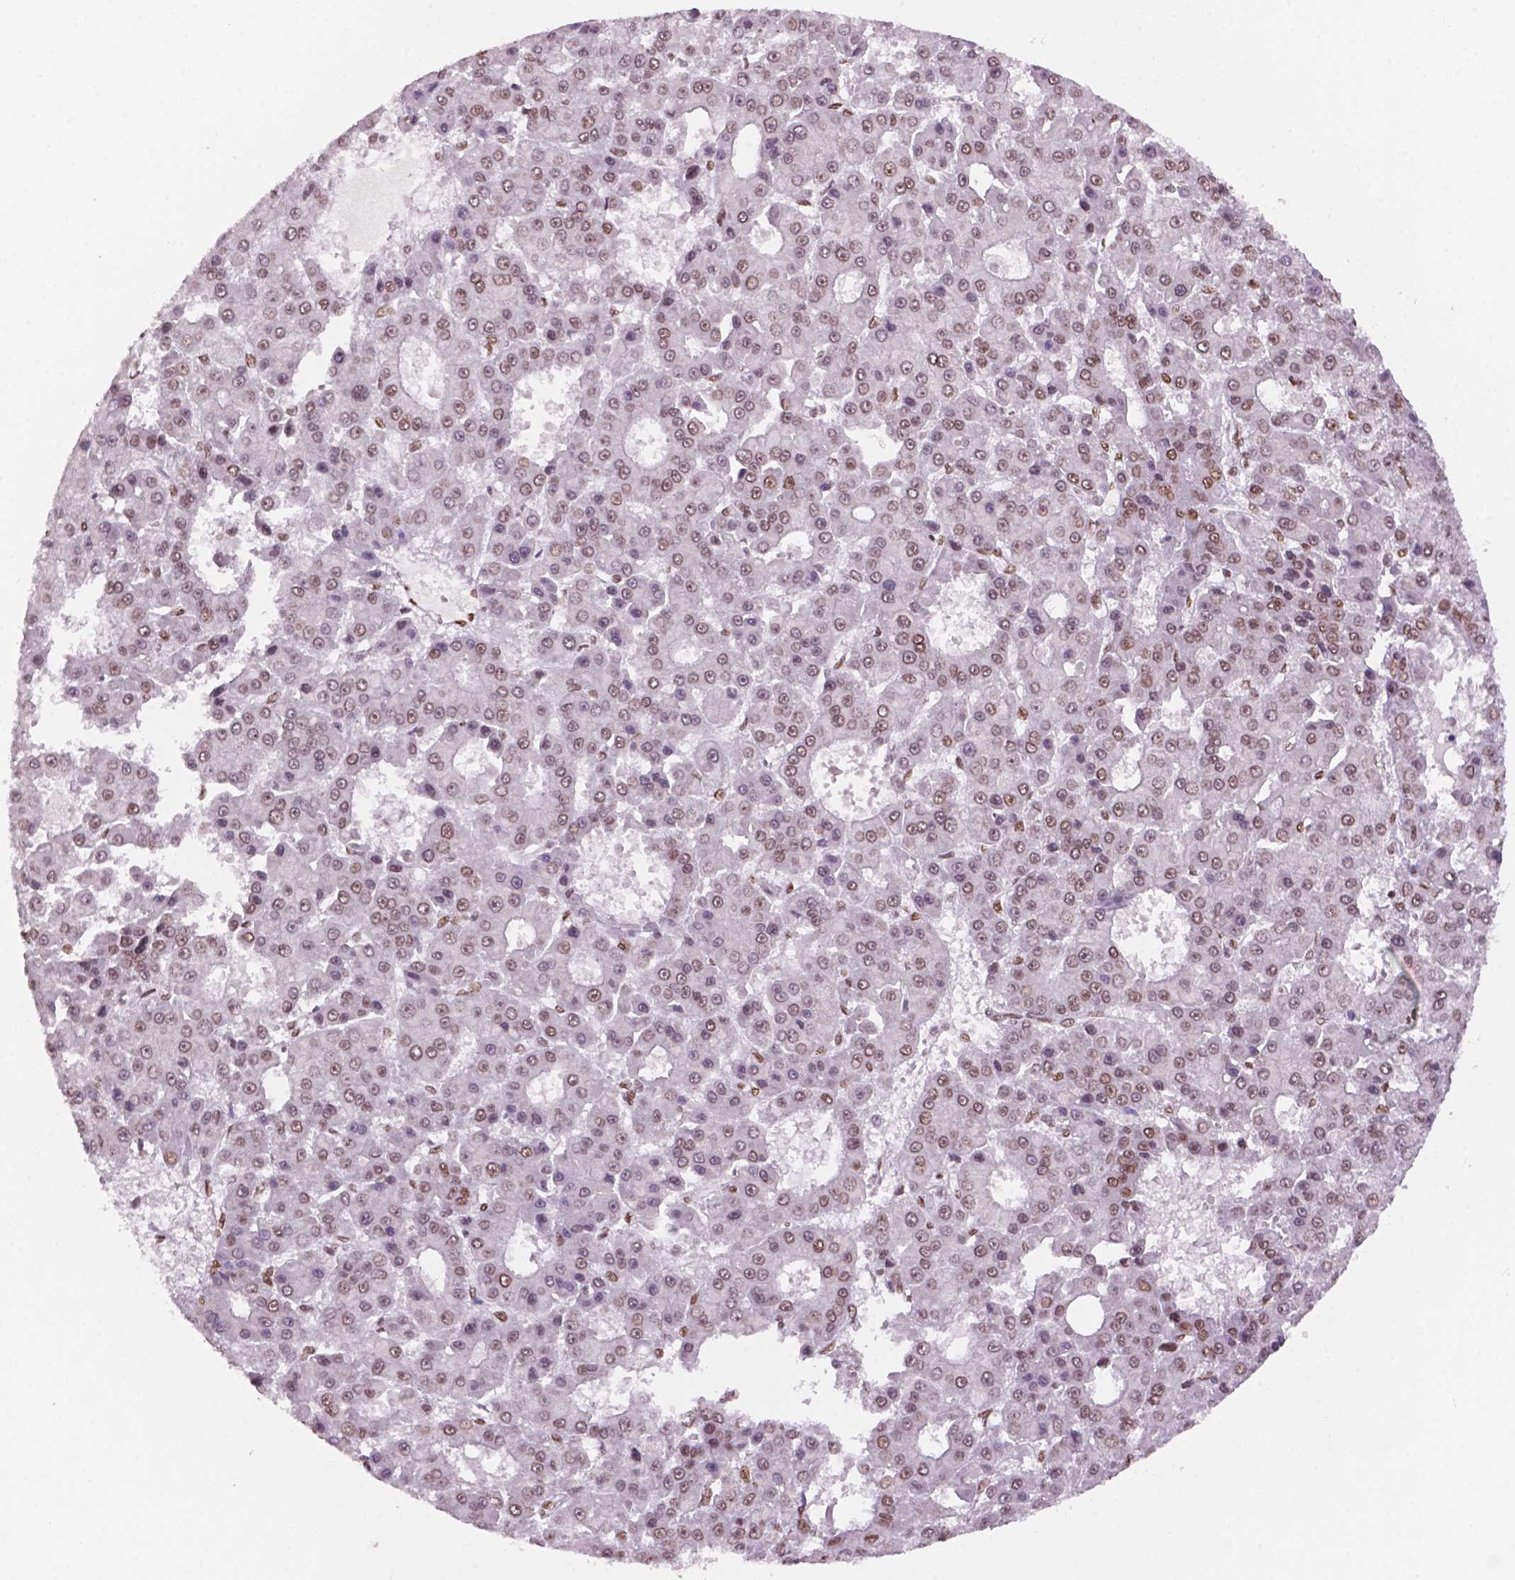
{"staining": {"intensity": "weak", "quantity": "<25%", "location": "nuclear"}, "tissue": "liver cancer", "cell_type": "Tumor cells", "image_type": "cancer", "snomed": [{"axis": "morphology", "description": "Carcinoma, Hepatocellular, NOS"}, {"axis": "topography", "description": "Liver"}], "caption": "The photomicrograph demonstrates no staining of tumor cells in liver hepatocellular carcinoma.", "gene": "MLH1", "patient": {"sex": "male", "age": 70}}